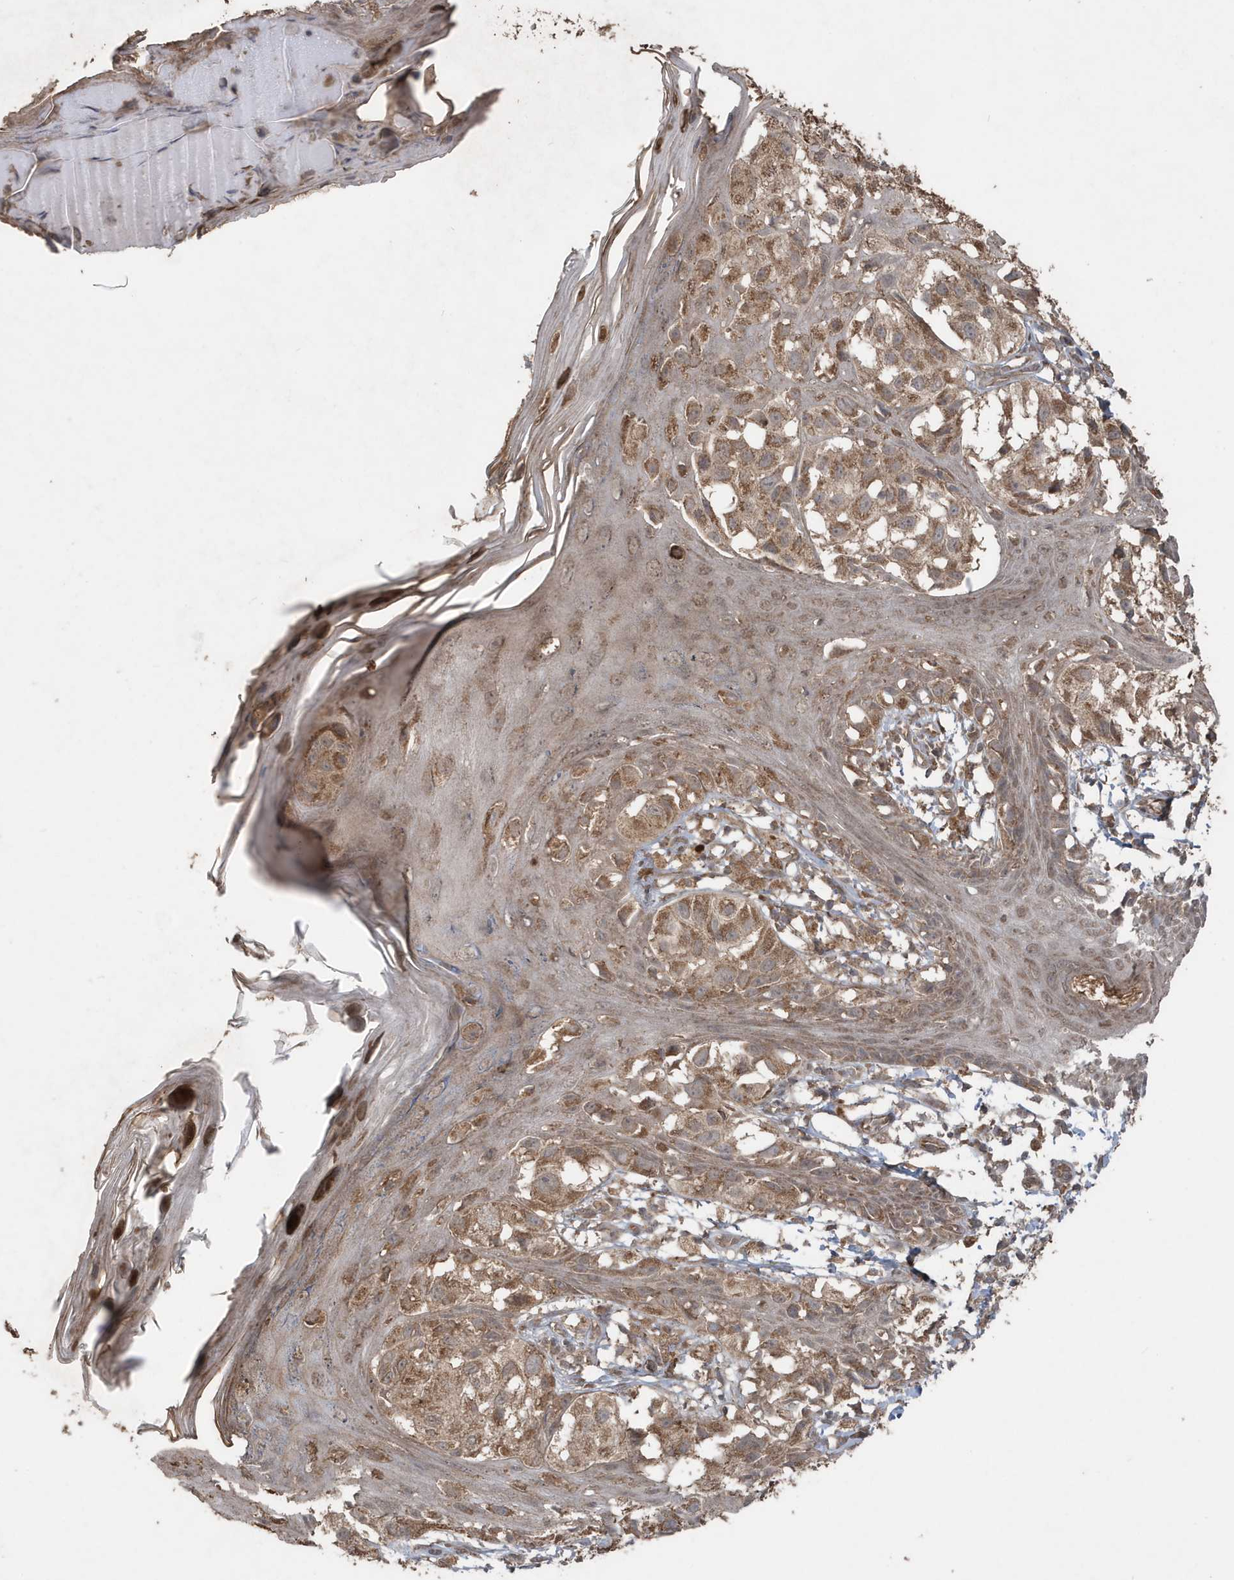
{"staining": {"intensity": "moderate", "quantity": ">75%", "location": "cytoplasmic/membranous"}, "tissue": "melanoma", "cell_type": "Tumor cells", "image_type": "cancer", "snomed": [{"axis": "morphology", "description": "Malignant melanoma, NOS"}, {"axis": "topography", "description": "Skin of leg"}], "caption": "Moderate cytoplasmic/membranous staining is present in approximately >75% of tumor cells in malignant melanoma. (IHC, brightfield microscopy, high magnification).", "gene": "PAXBP1", "patient": {"sex": "female", "age": 72}}